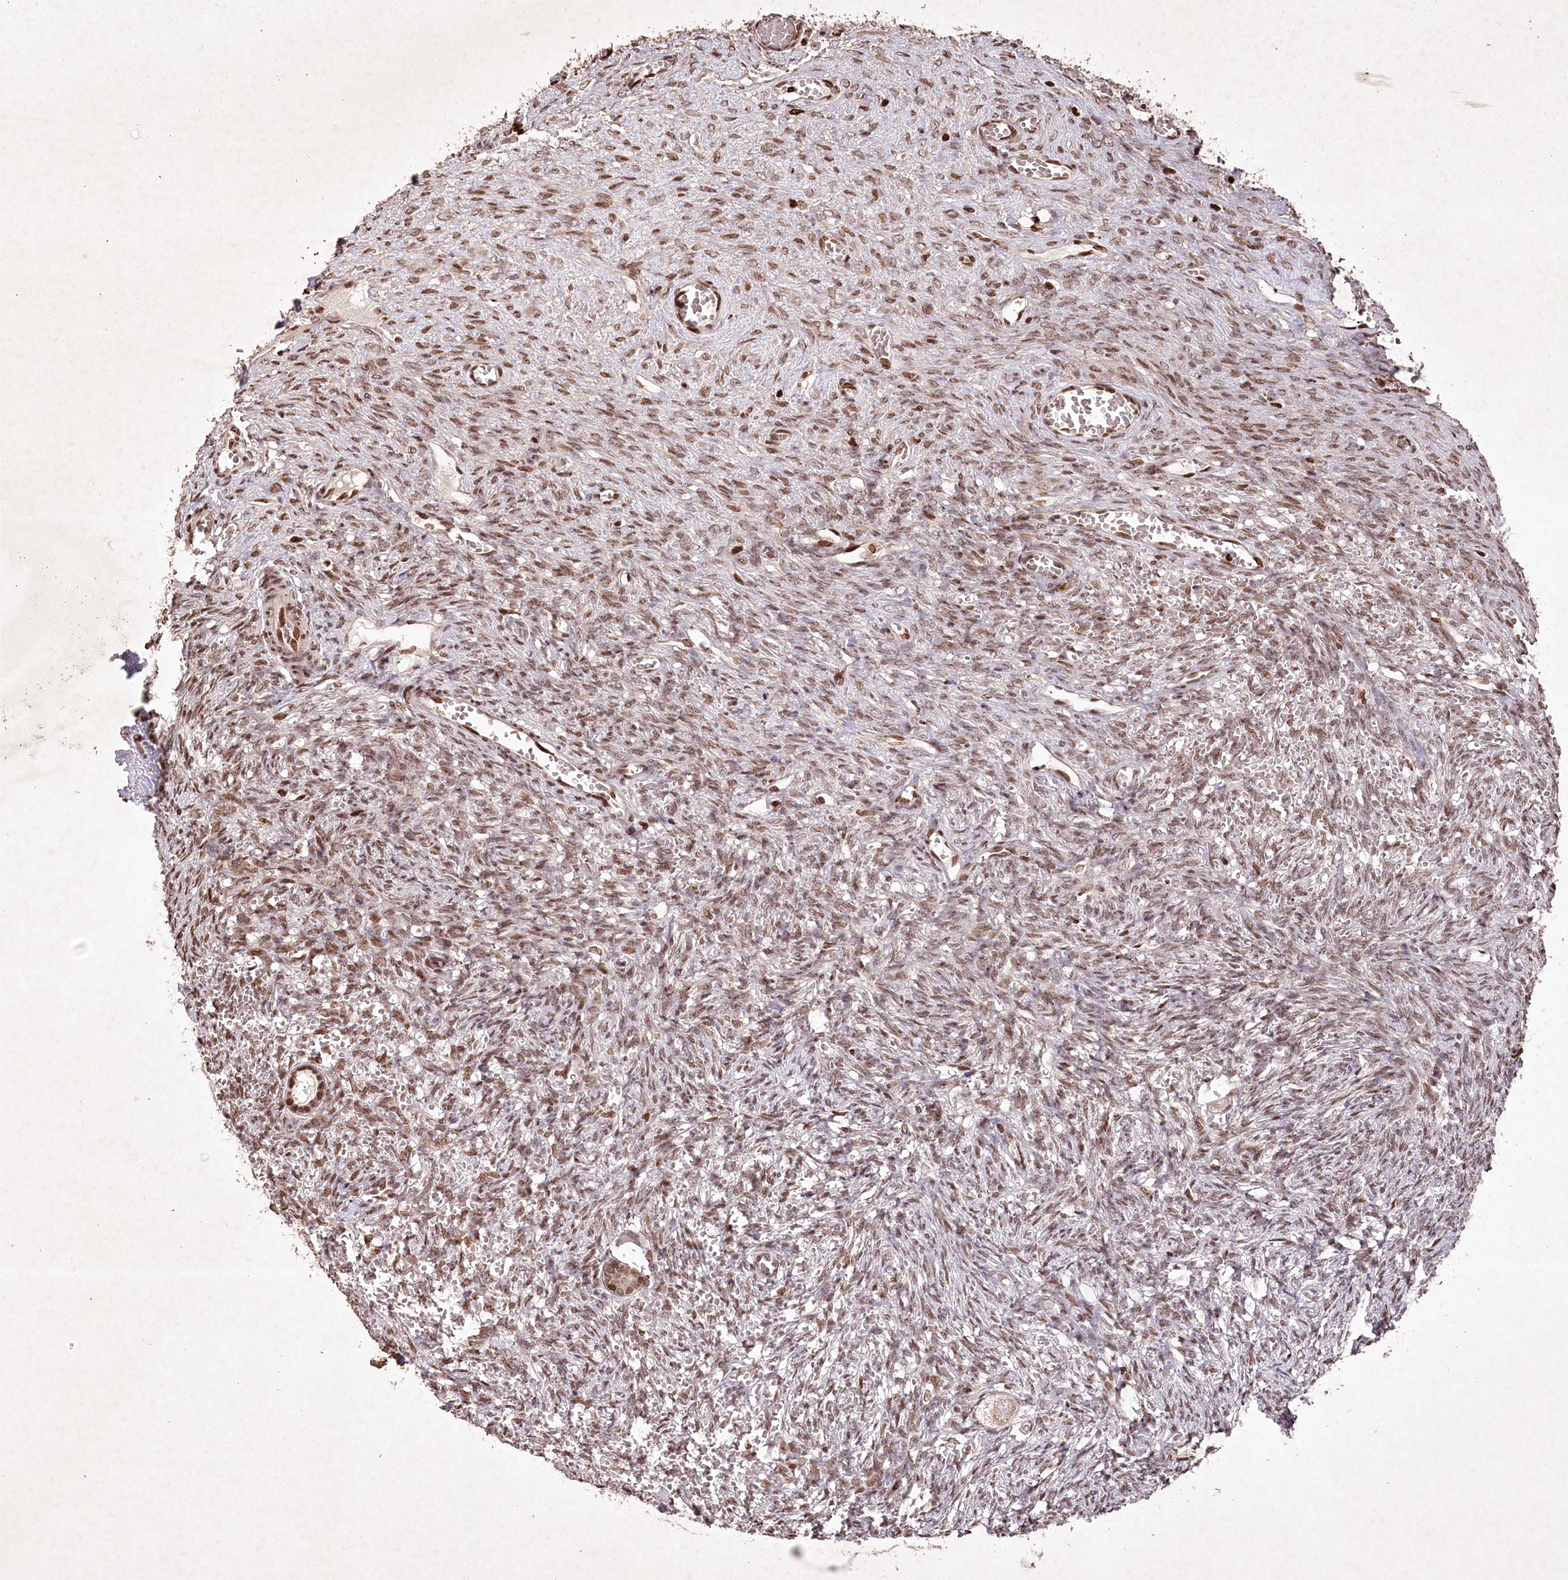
{"staining": {"intensity": "moderate", "quantity": ">75%", "location": "nuclear"}, "tissue": "ovary", "cell_type": "Follicle cells", "image_type": "normal", "snomed": [{"axis": "morphology", "description": "Normal tissue, NOS"}, {"axis": "topography", "description": "Ovary"}], "caption": "A brown stain shows moderate nuclear staining of a protein in follicle cells of unremarkable ovary.", "gene": "CCSER2", "patient": {"sex": "female", "age": 27}}